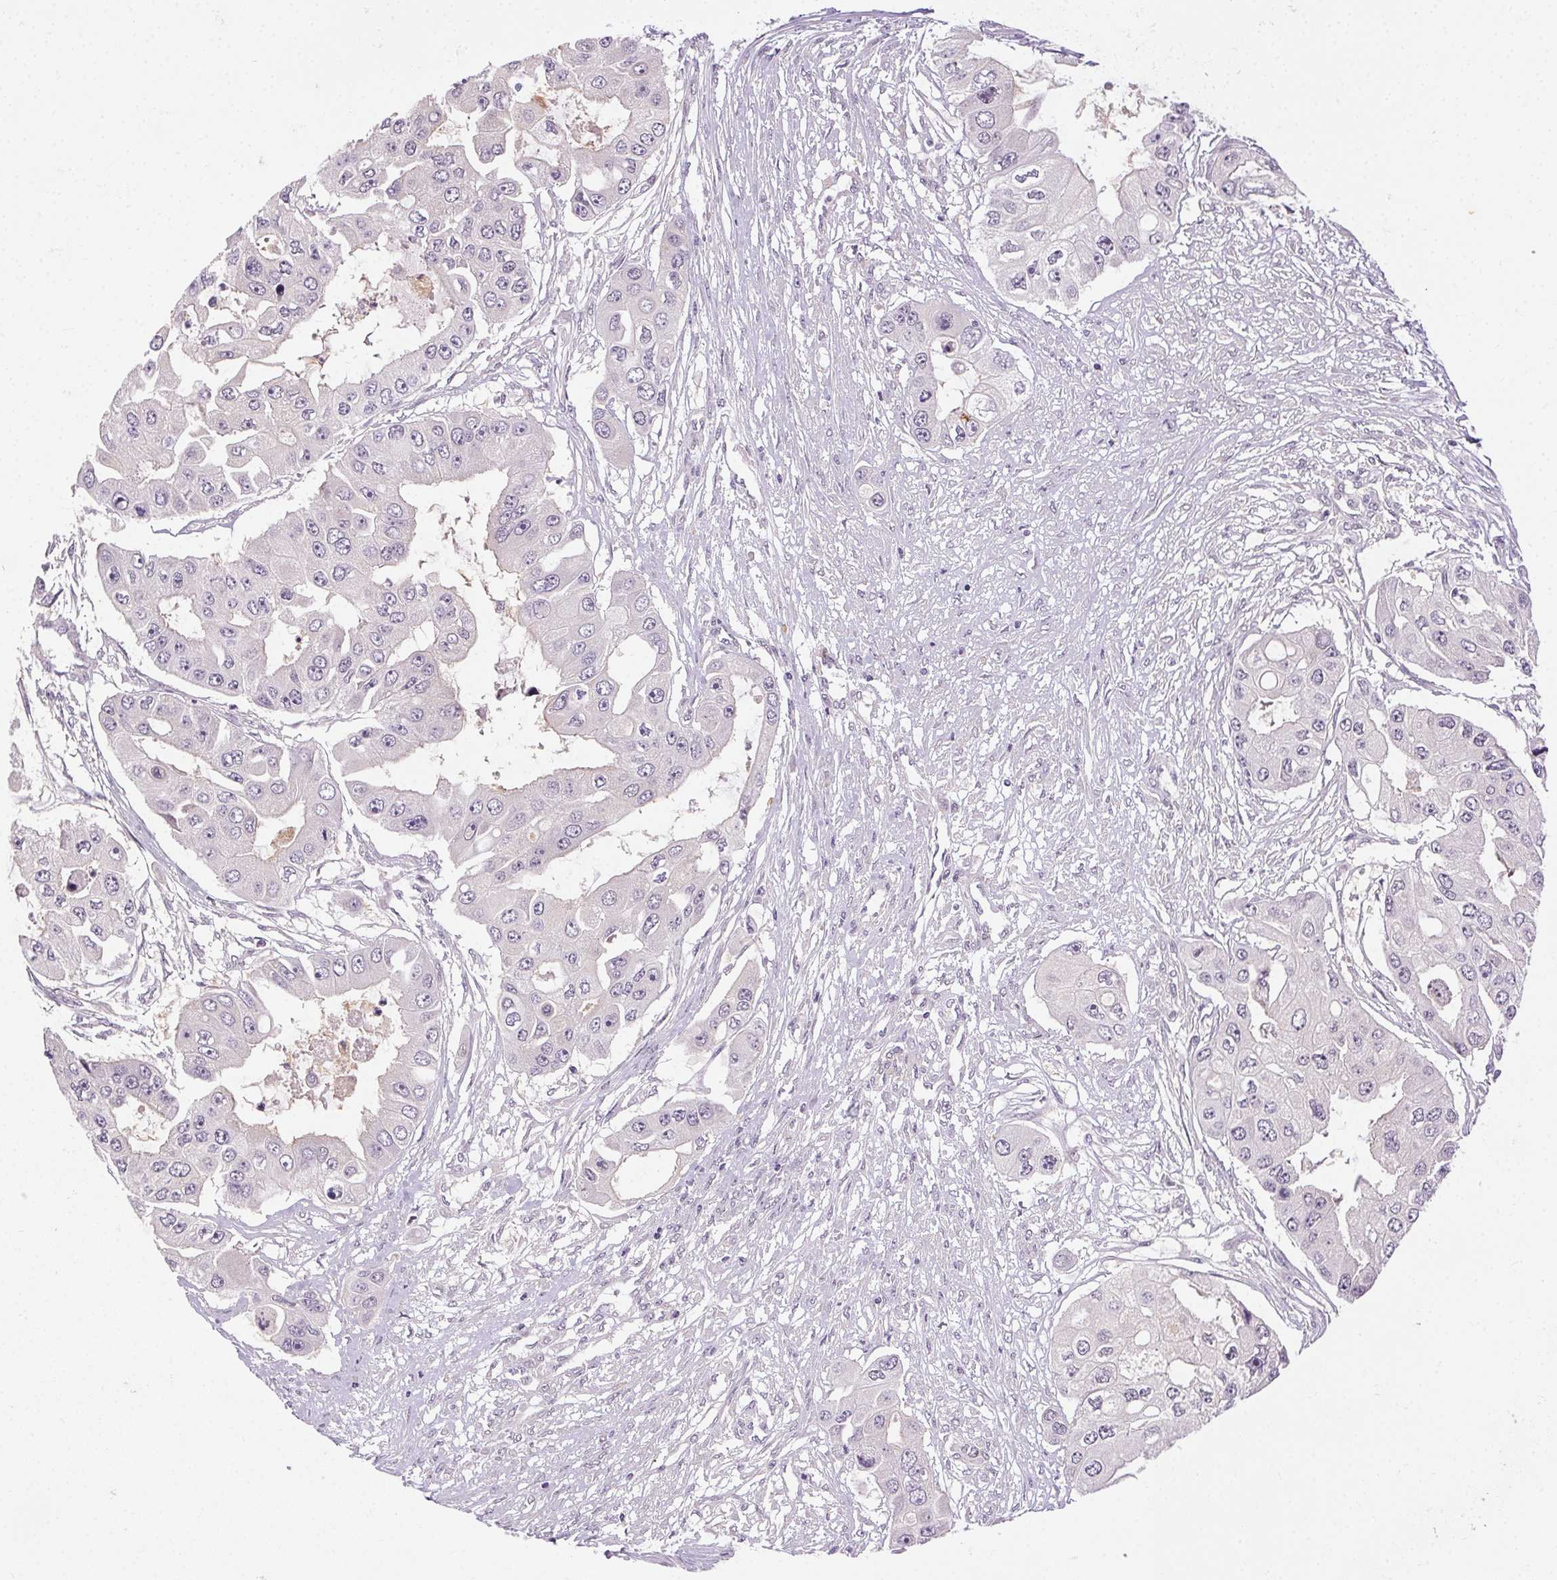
{"staining": {"intensity": "negative", "quantity": "none", "location": "none"}, "tissue": "ovarian cancer", "cell_type": "Tumor cells", "image_type": "cancer", "snomed": [{"axis": "morphology", "description": "Cystadenocarcinoma, serous, NOS"}, {"axis": "topography", "description": "Ovary"}], "caption": "Serous cystadenocarcinoma (ovarian) stained for a protein using immunohistochemistry (IHC) displays no staining tumor cells.", "gene": "FAM168A", "patient": {"sex": "female", "age": 56}}